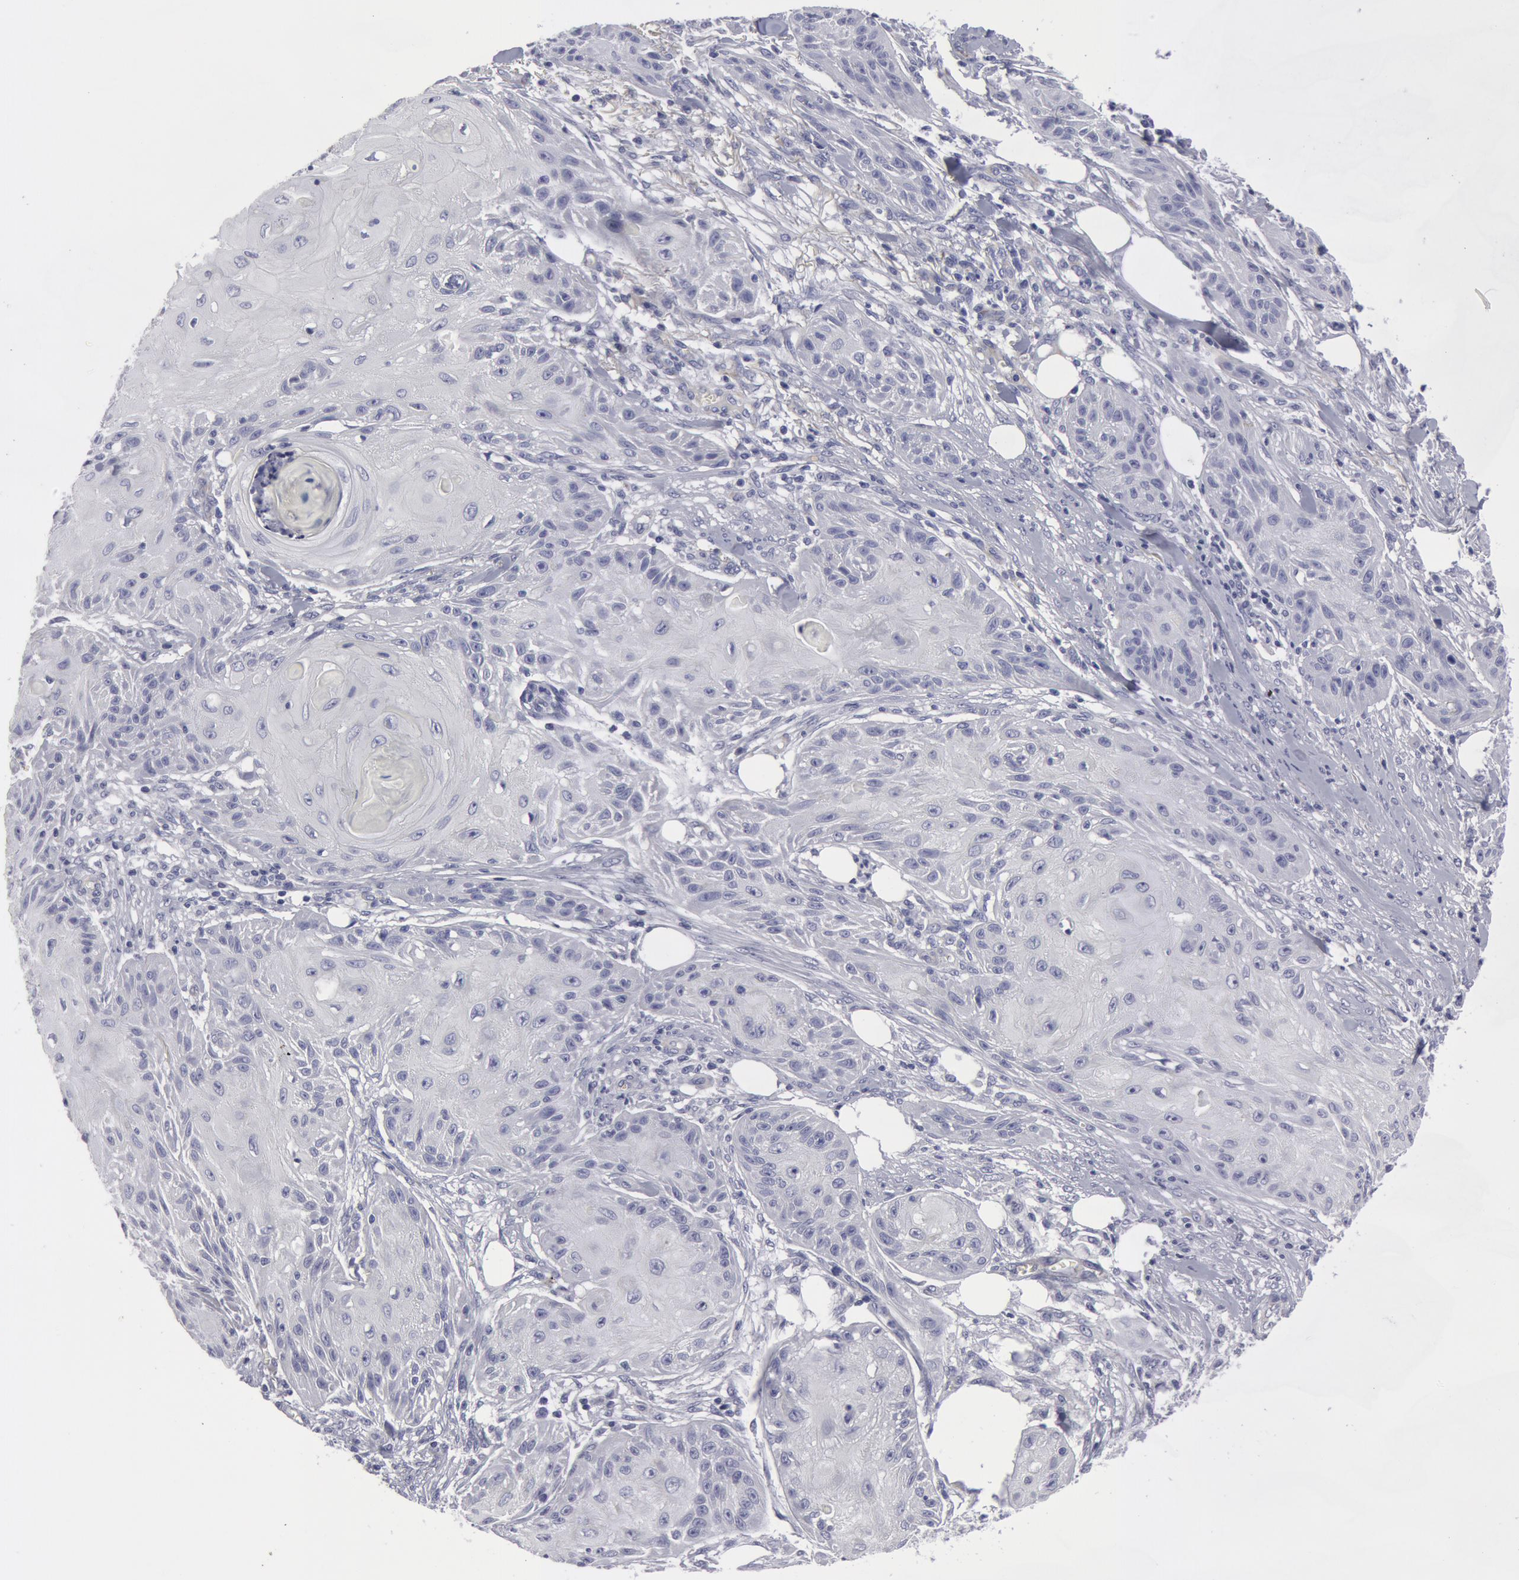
{"staining": {"intensity": "negative", "quantity": "none", "location": "none"}, "tissue": "skin cancer", "cell_type": "Tumor cells", "image_type": "cancer", "snomed": [{"axis": "morphology", "description": "Squamous cell carcinoma, NOS"}, {"axis": "topography", "description": "Skin"}], "caption": "Immunohistochemistry (IHC) micrograph of neoplastic tissue: skin squamous cell carcinoma stained with DAB exhibits no significant protein positivity in tumor cells.", "gene": "SMC1B", "patient": {"sex": "female", "age": 88}}